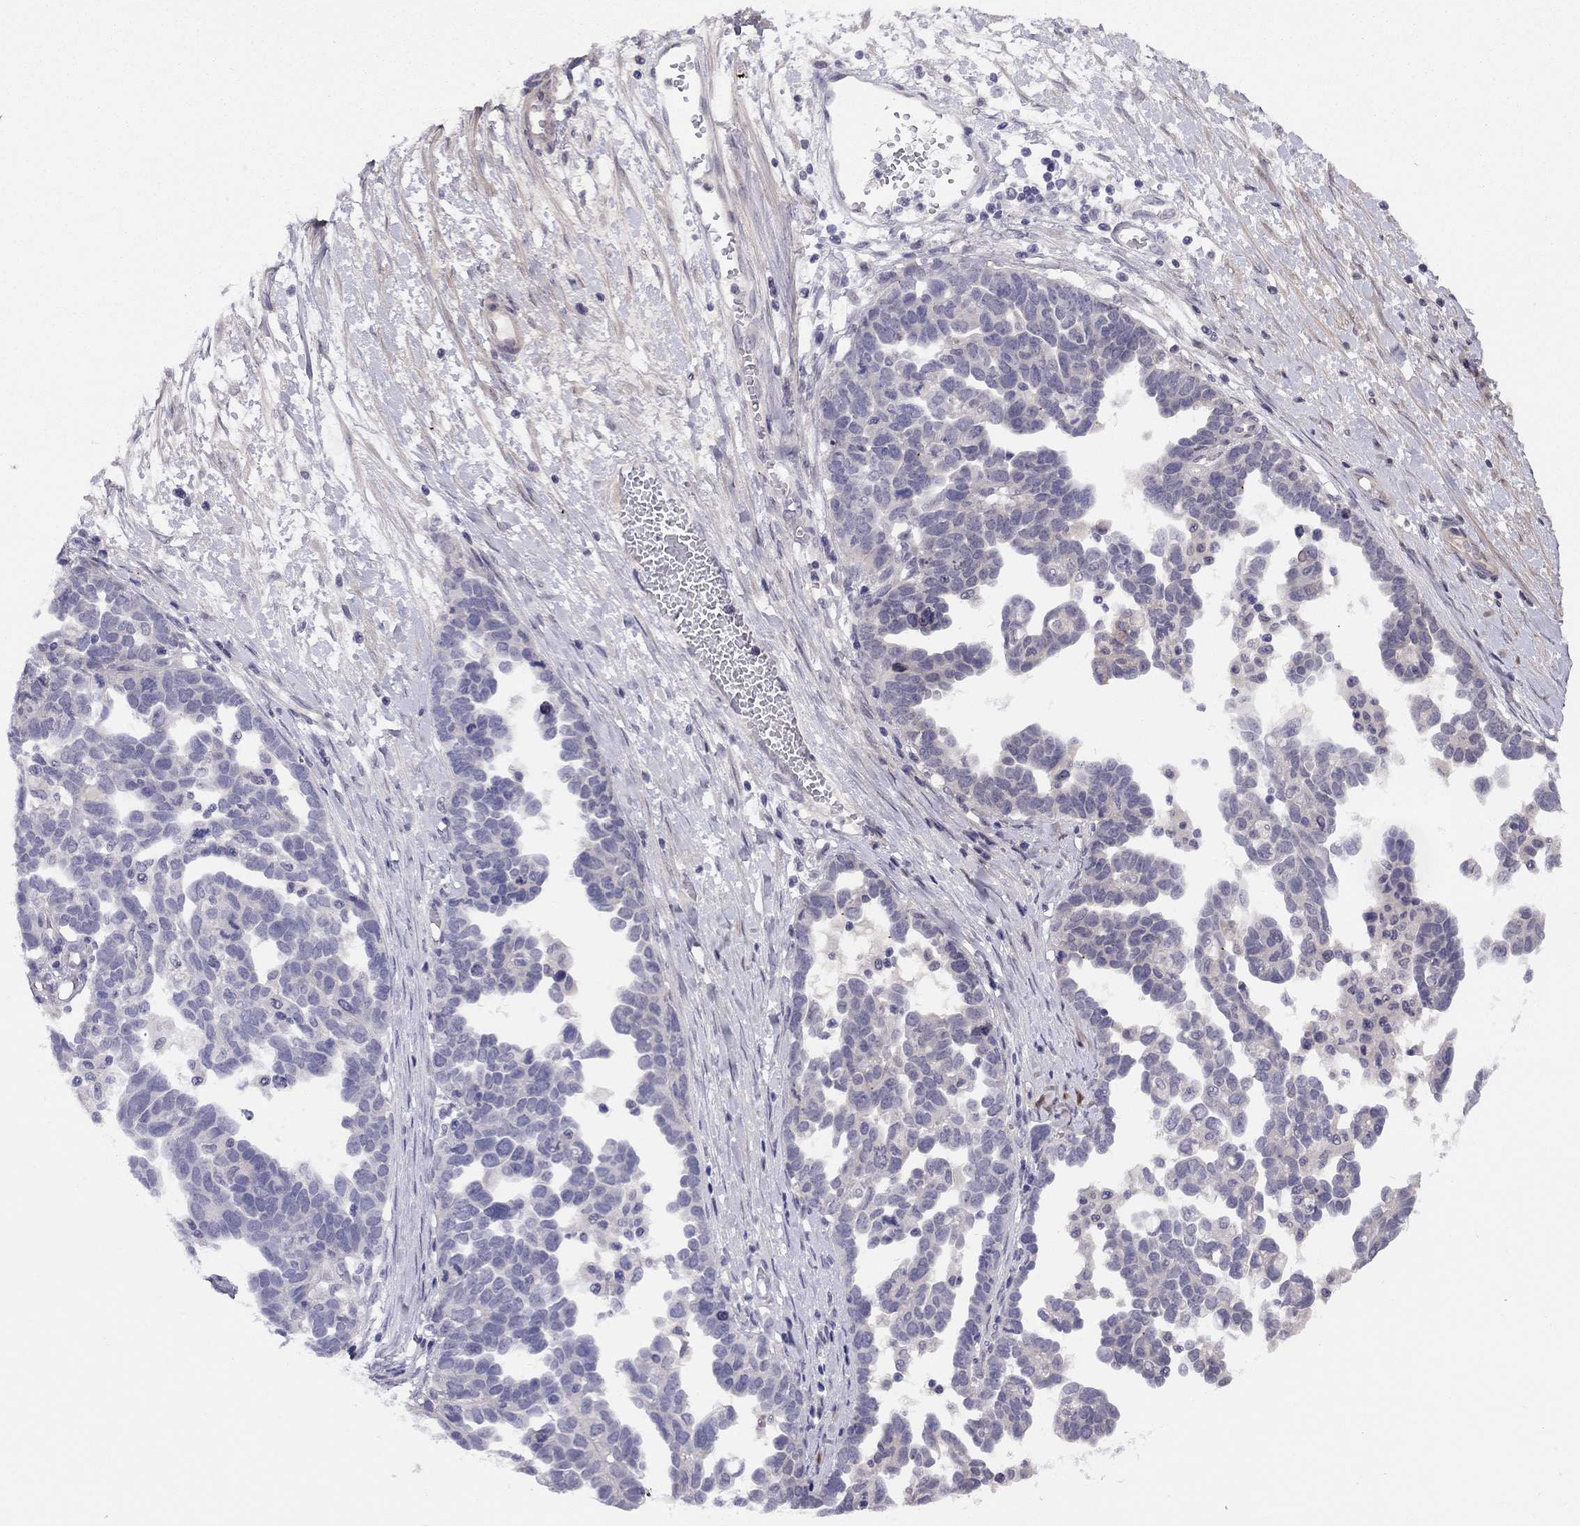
{"staining": {"intensity": "negative", "quantity": "none", "location": "none"}, "tissue": "ovarian cancer", "cell_type": "Tumor cells", "image_type": "cancer", "snomed": [{"axis": "morphology", "description": "Cystadenocarcinoma, serous, NOS"}, {"axis": "topography", "description": "Ovary"}], "caption": "Photomicrograph shows no protein expression in tumor cells of ovarian cancer (serous cystadenocarcinoma) tissue. Nuclei are stained in blue.", "gene": "LRIT2", "patient": {"sex": "female", "age": 54}}